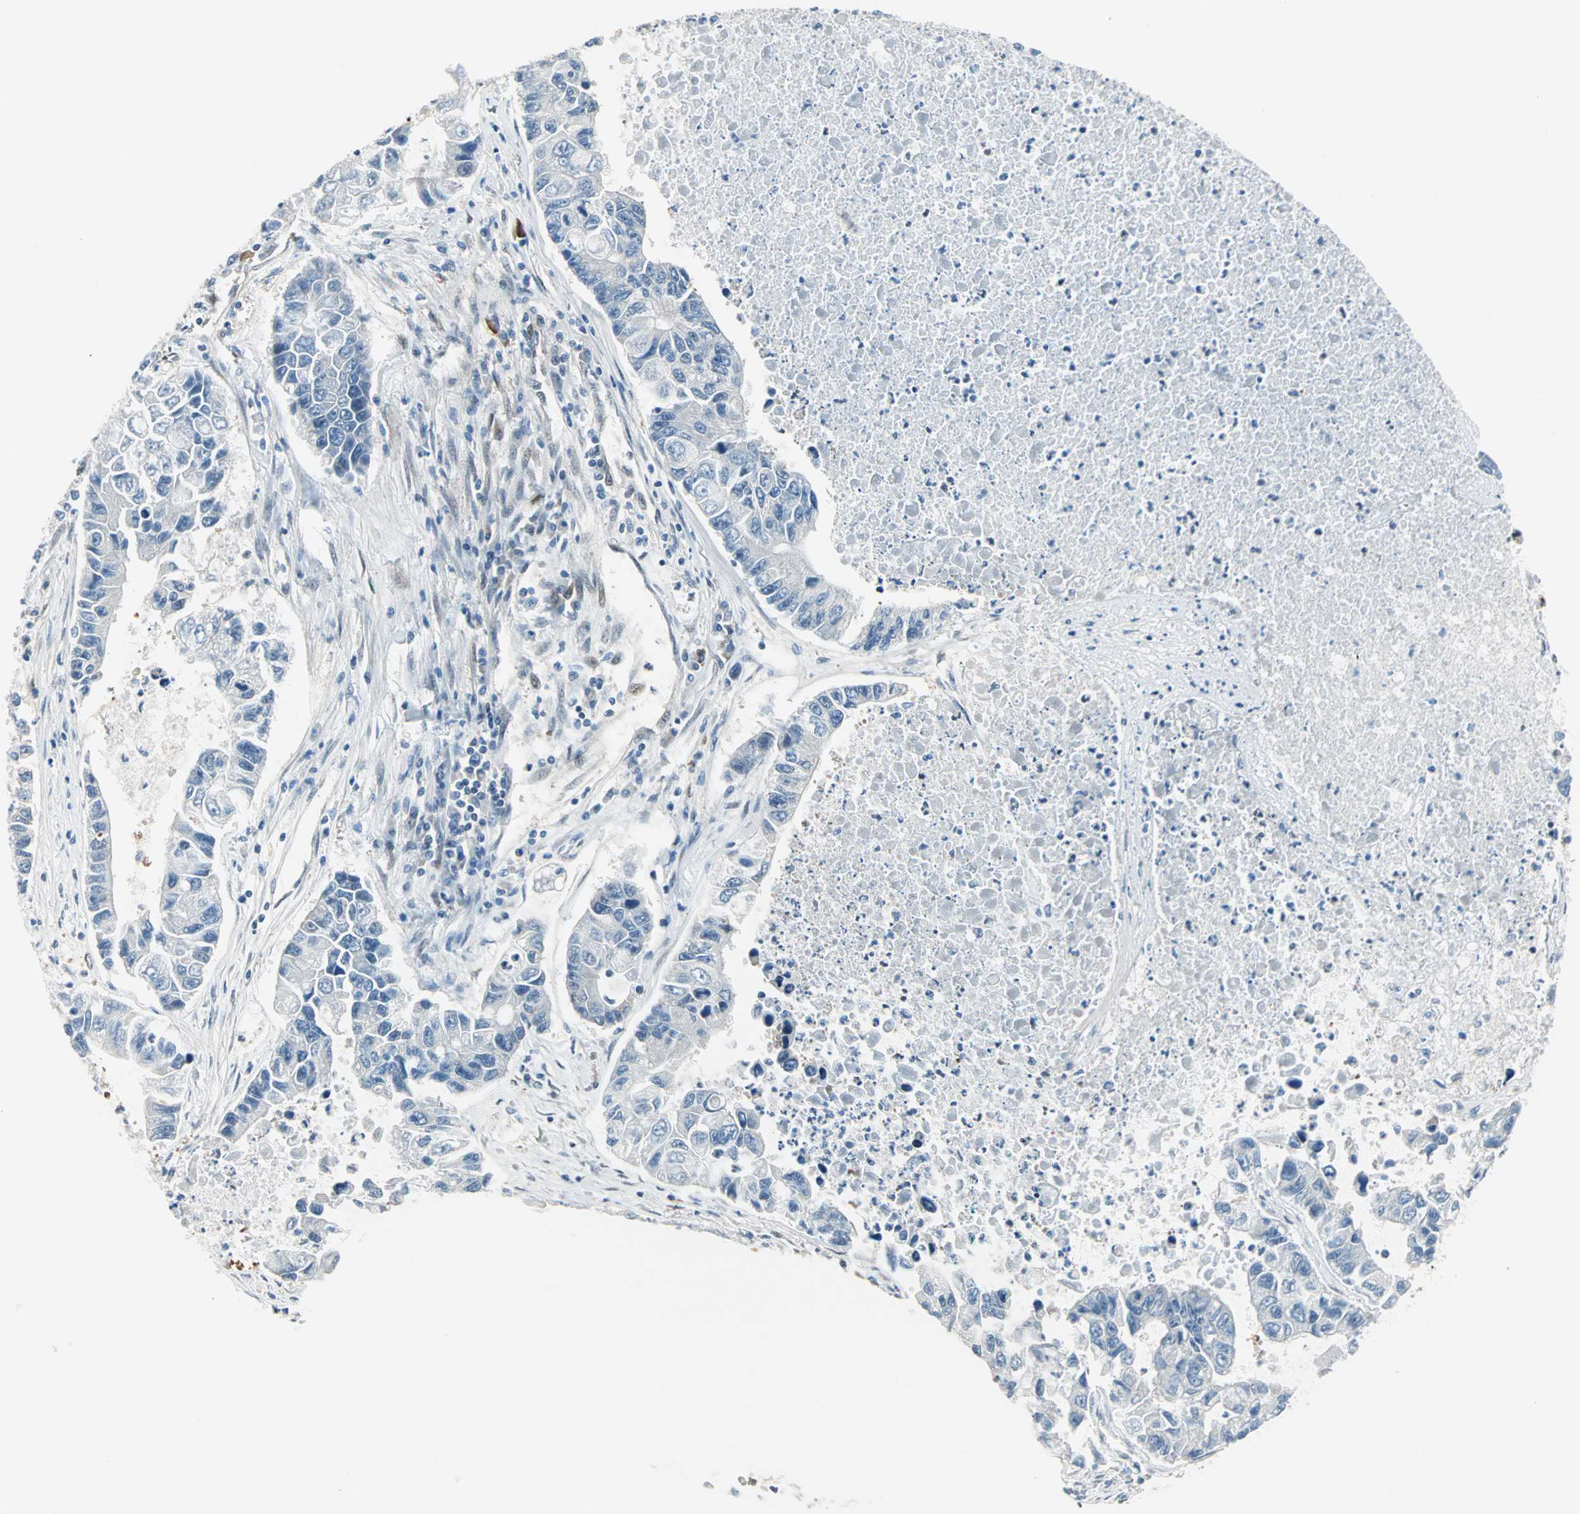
{"staining": {"intensity": "negative", "quantity": "none", "location": "none"}, "tissue": "lung cancer", "cell_type": "Tumor cells", "image_type": "cancer", "snomed": [{"axis": "morphology", "description": "Adenocarcinoma, NOS"}, {"axis": "topography", "description": "Lung"}], "caption": "Immunohistochemistry (IHC) photomicrograph of human lung adenocarcinoma stained for a protein (brown), which displays no positivity in tumor cells.", "gene": "WWTR1", "patient": {"sex": "female", "age": 51}}